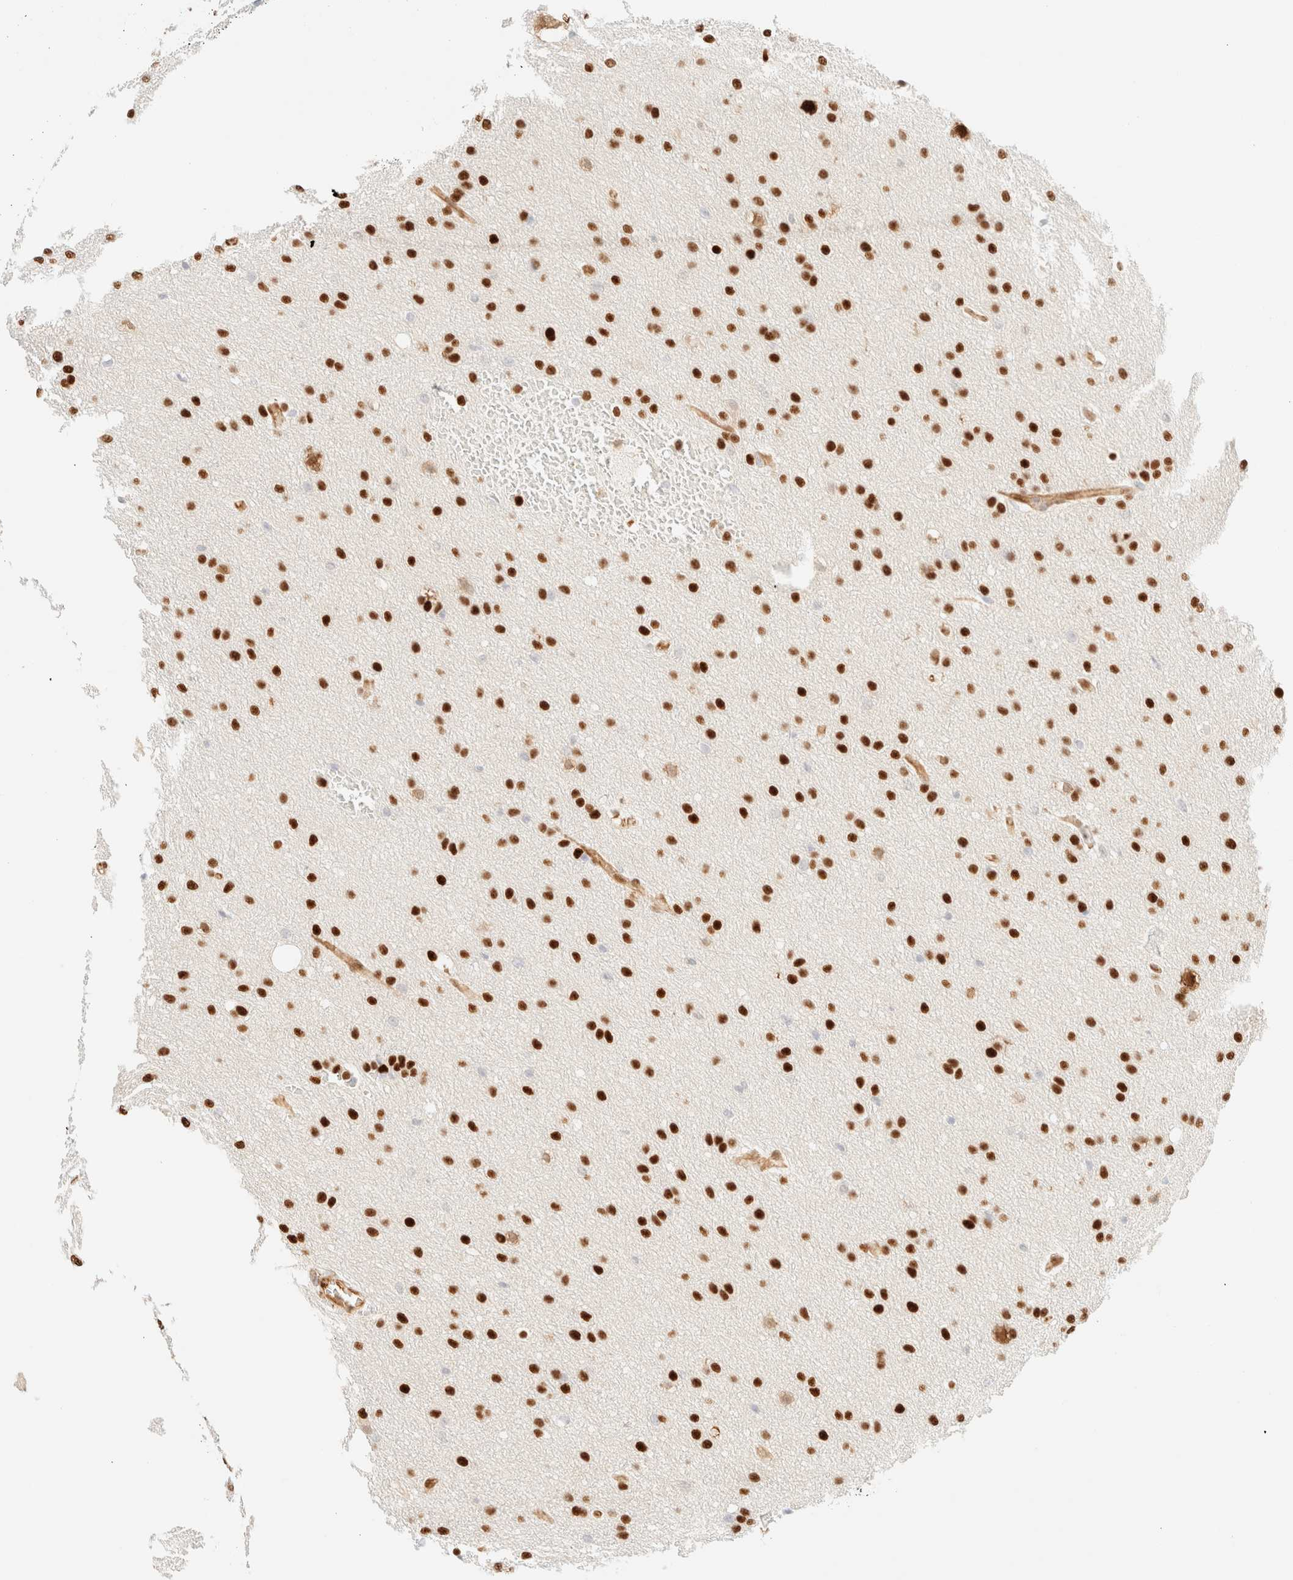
{"staining": {"intensity": "strong", "quantity": ">75%", "location": "nuclear"}, "tissue": "glioma", "cell_type": "Tumor cells", "image_type": "cancer", "snomed": [{"axis": "morphology", "description": "Glioma, malignant, Low grade"}, {"axis": "topography", "description": "Brain"}], "caption": "Immunohistochemistry (IHC) micrograph of neoplastic tissue: malignant glioma (low-grade) stained using immunohistochemistry (IHC) reveals high levels of strong protein expression localized specifically in the nuclear of tumor cells, appearing as a nuclear brown color.", "gene": "ZSCAN18", "patient": {"sex": "female", "age": 37}}